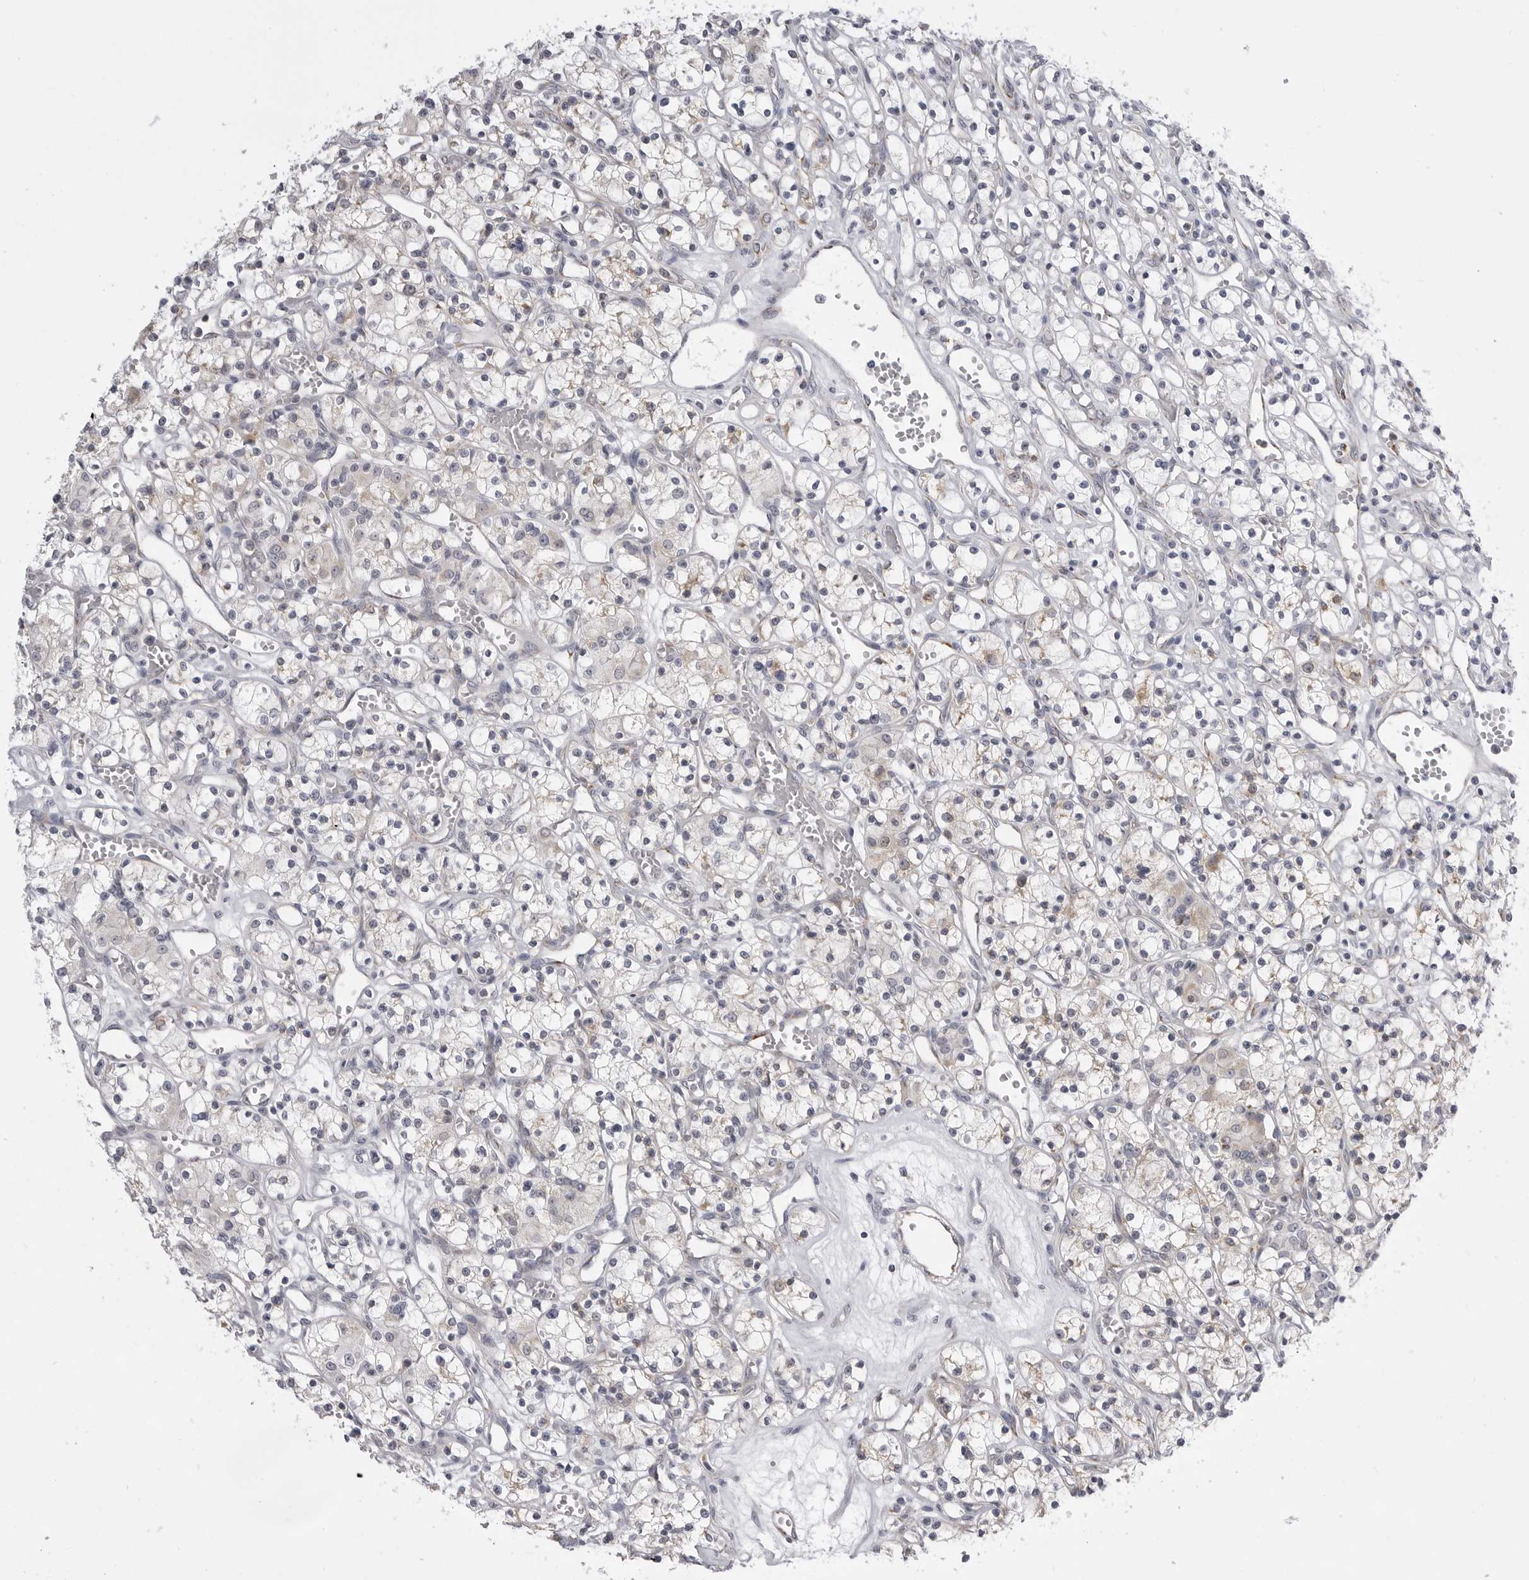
{"staining": {"intensity": "moderate", "quantity": "<25%", "location": "cytoplasmic/membranous"}, "tissue": "renal cancer", "cell_type": "Tumor cells", "image_type": "cancer", "snomed": [{"axis": "morphology", "description": "Adenocarcinoma, NOS"}, {"axis": "topography", "description": "Kidney"}], "caption": "Renal cancer (adenocarcinoma) stained for a protein reveals moderate cytoplasmic/membranous positivity in tumor cells.", "gene": "TUFM", "patient": {"sex": "female", "age": 59}}